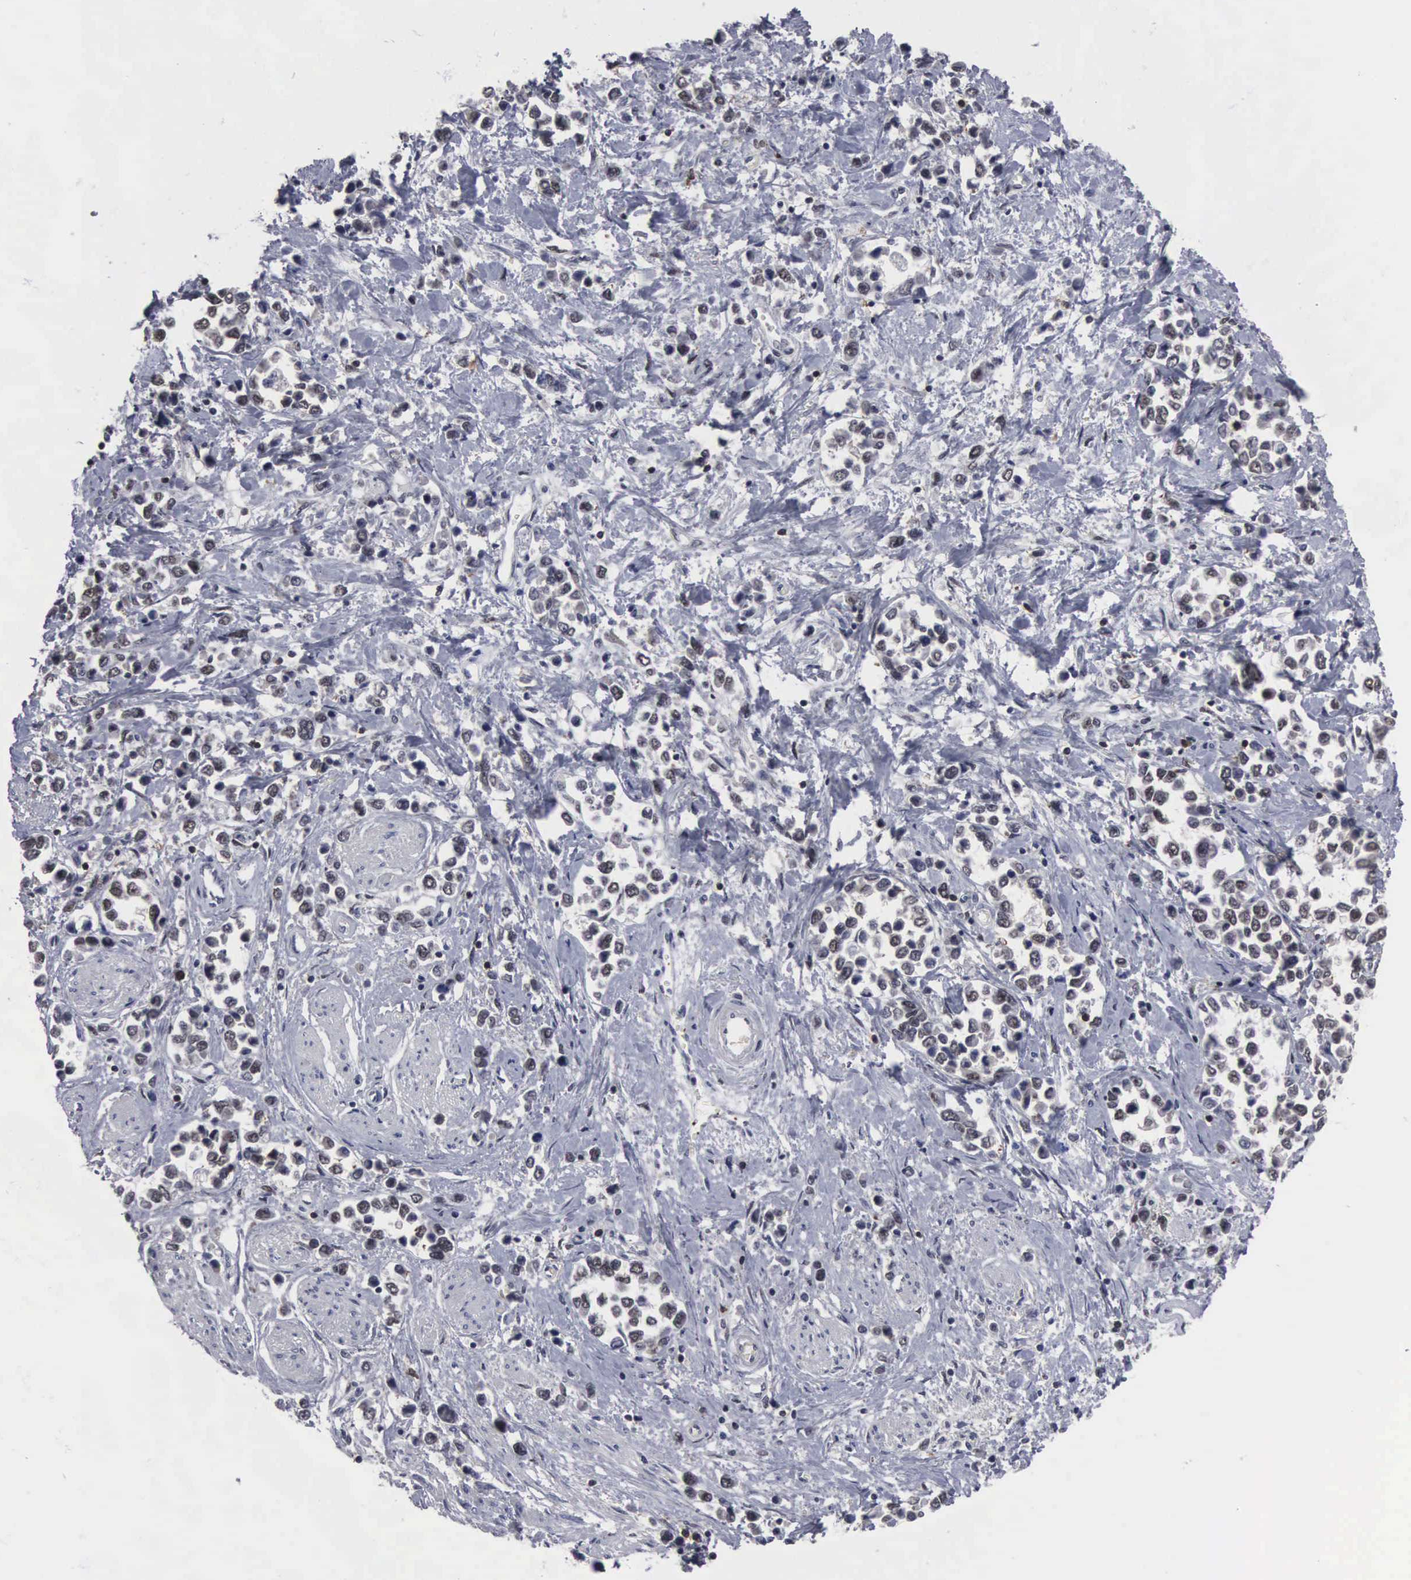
{"staining": {"intensity": "weak", "quantity": "<25%", "location": "nuclear"}, "tissue": "stomach cancer", "cell_type": "Tumor cells", "image_type": "cancer", "snomed": [{"axis": "morphology", "description": "Adenocarcinoma, NOS"}, {"axis": "topography", "description": "Stomach, upper"}], "caption": "A high-resolution image shows IHC staining of stomach cancer, which demonstrates no significant positivity in tumor cells.", "gene": "TRMT5", "patient": {"sex": "male", "age": 76}}